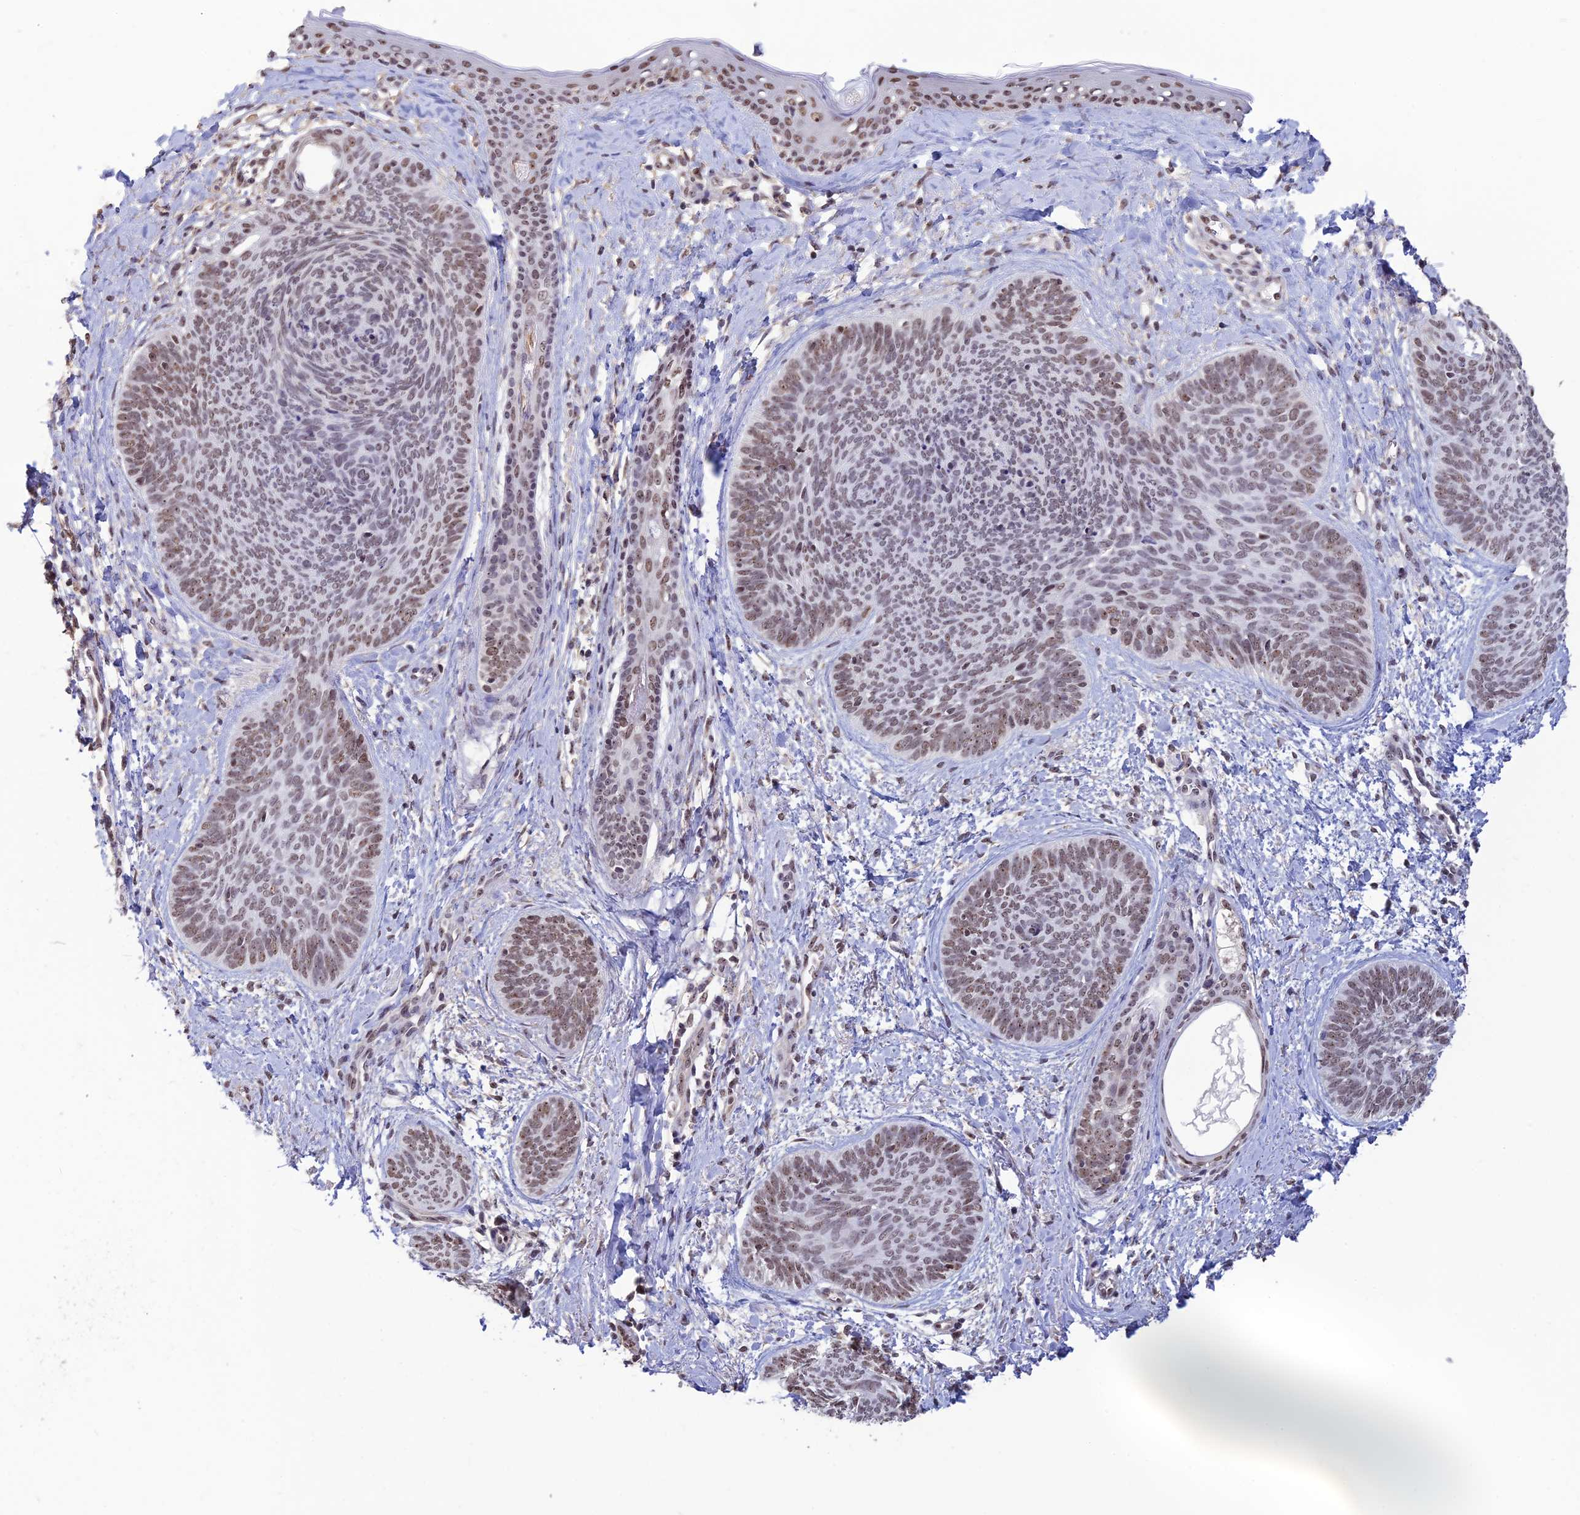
{"staining": {"intensity": "weak", "quantity": ">75%", "location": "nuclear"}, "tissue": "skin cancer", "cell_type": "Tumor cells", "image_type": "cancer", "snomed": [{"axis": "morphology", "description": "Basal cell carcinoma"}, {"axis": "topography", "description": "Skin"}], "caption": "Skin basal cell carcinoma stained with immunohistochemistry exhibits weak nuclear staining in about >75% of tumor cells.", "gene": "POLR1G", "patient": {"sex": "female", "age": 81}}